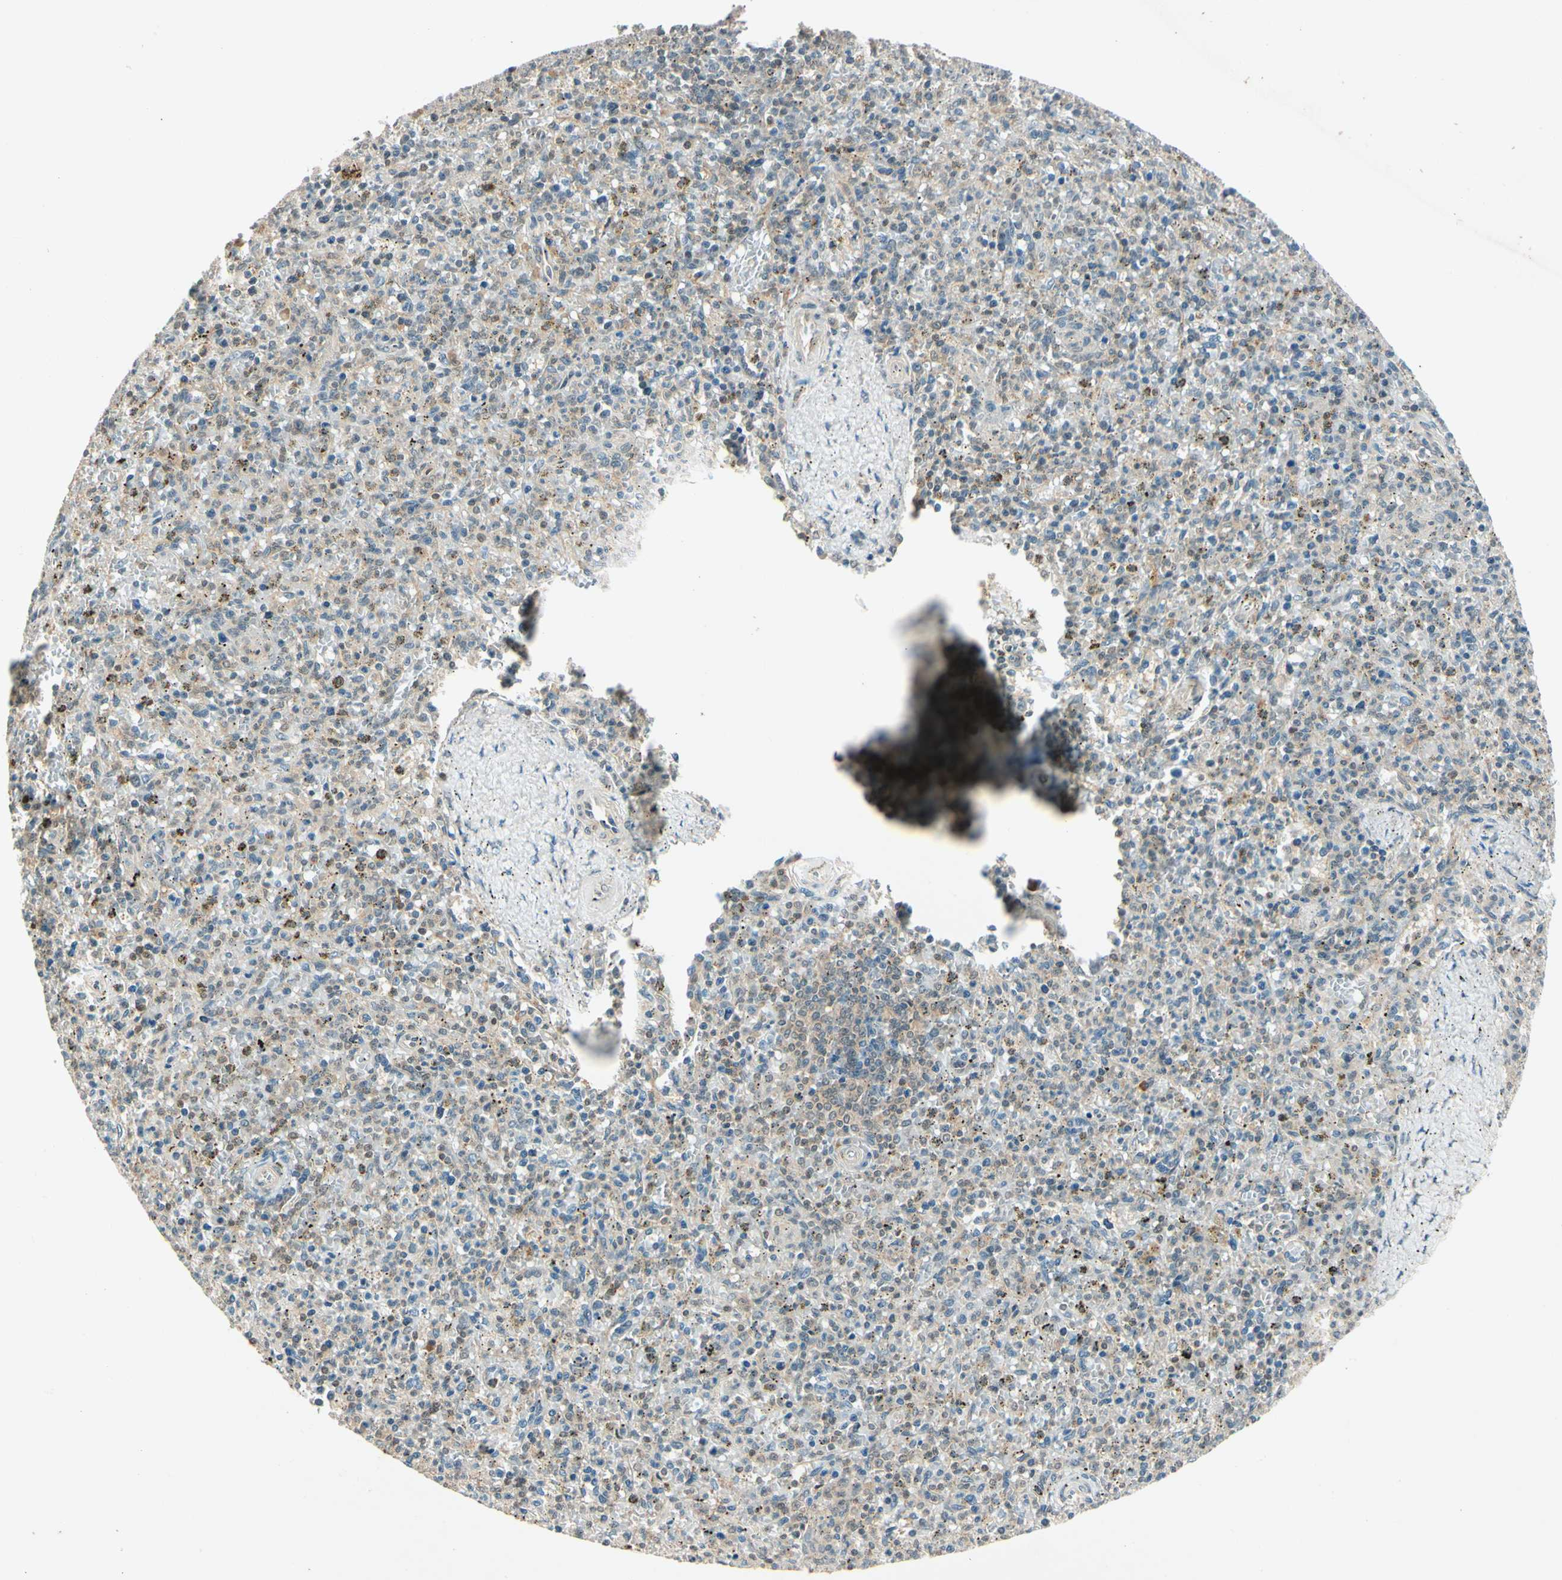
{"staining": {"intensity": "weak", "quantity": "25%-75%", "location": "cytoplasmic/membranous"}, "tissue": "spleen", "cell_type": "Cells in red pulp", "image_type": "normal", "snomed": [{"axis": "morphology", "description": "Normal tissue, NOS"}, {"axis": "topography", "description": "Spleen"}], "caption": "High-magnification brightfield microscopy of benign spleen stained with DAB (3,3'-diaminobenzidine) (brown) and counterstained with hematoxylin (blue). cells in red pulp exhibit weak cytoplasmic/membranous staining is seen in about25%-75% of cells. The staining is performed using DAB (3,3'-diaminobenzidine) brown chromogen to label protein expression. The nuclei are counter-stained blue using hematoxylin.", "gene": "ZSCAN12", "patient": {"sex": "male", "age": 72}}